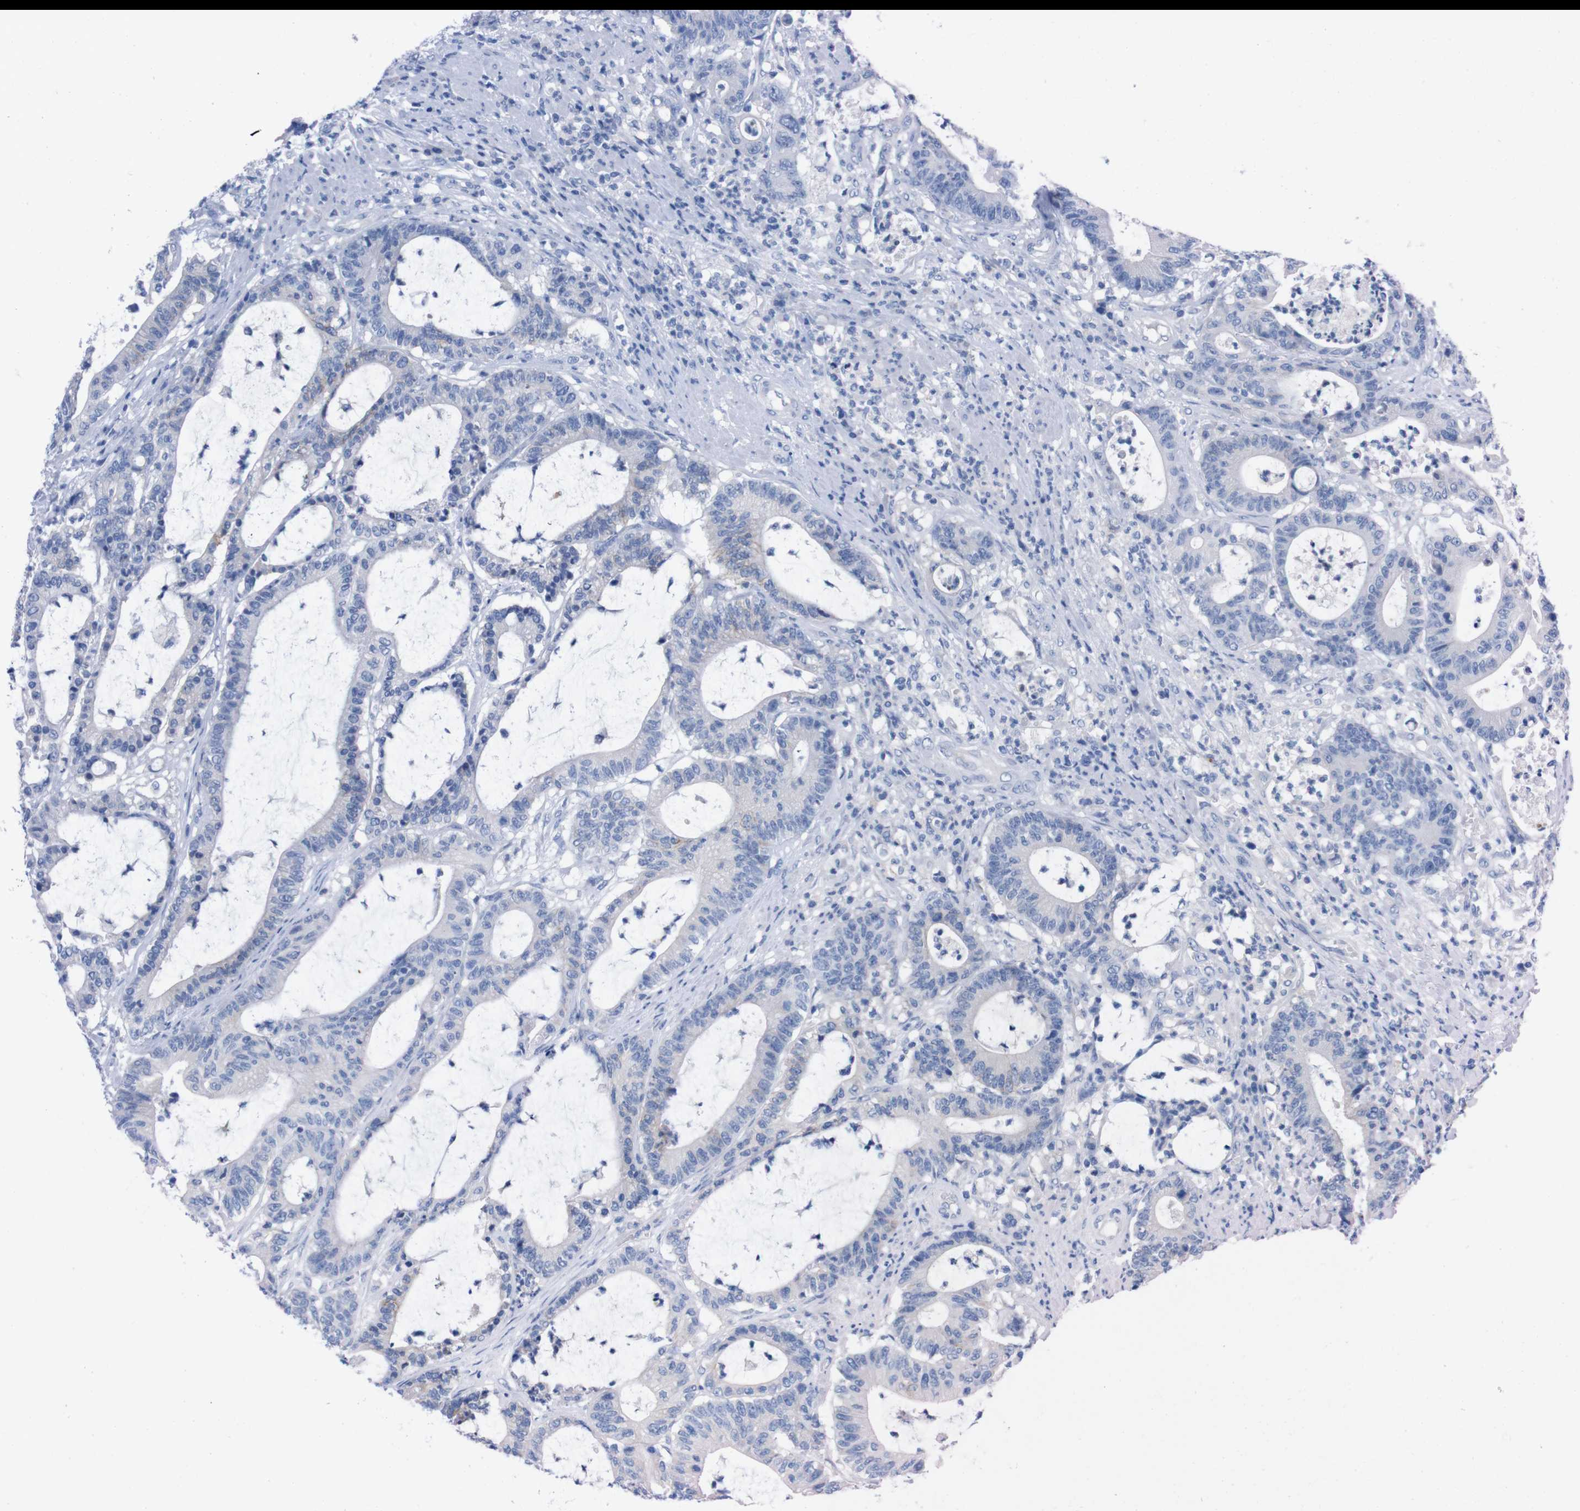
{"staining": {"intensity": "negative", "quantity": "none", "location": "none"}, "tissue": "colorectal cancer", "cell_type": "Tumor cells", "image_type": "cancer", "snomed": [{"axis": "morphology", "description": "Adenocarcinoma, NOS"}, {"axis": "topography", "description": "Colon"}], "caption": "Tumor cells show no significant staining in colorectal adenocarcinoma.", "gene": "TMEM243", "patient": {"sex": "female", "age": 84}}